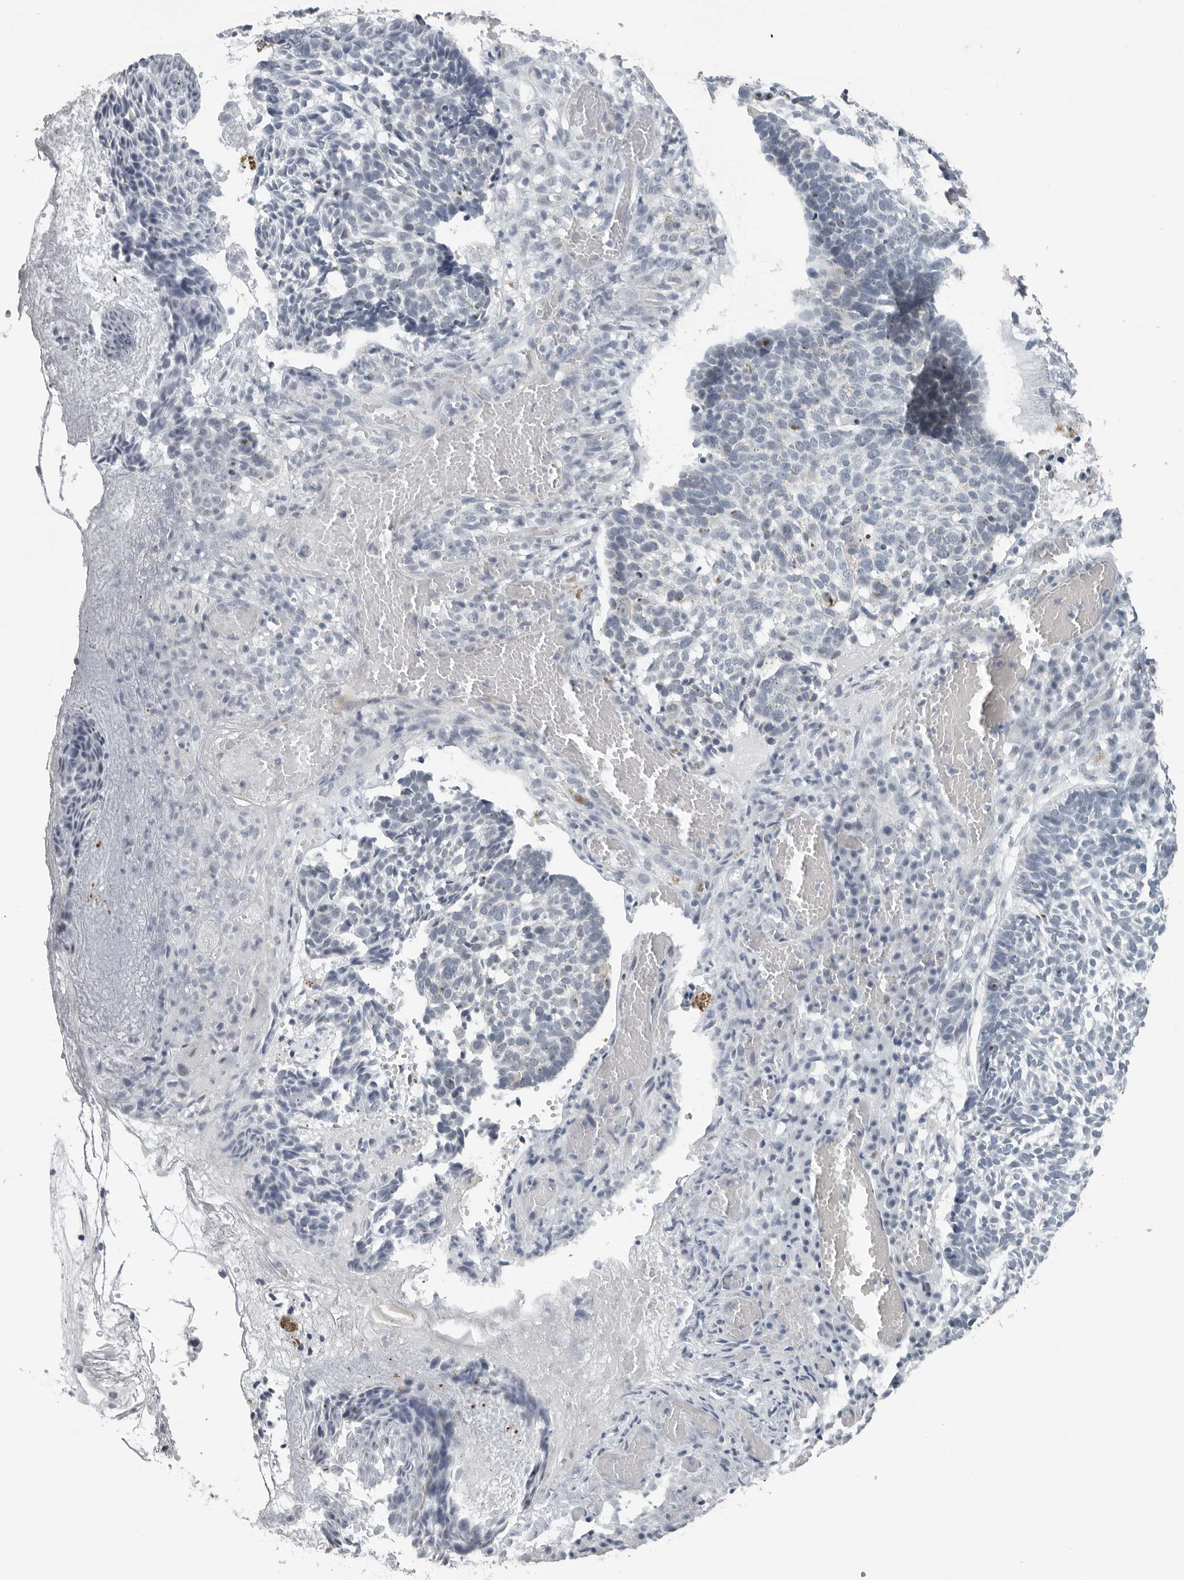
{"staining": {"intensity": "negative", "quantity": "none", "location": "none"}, "tissue": "skin cancer", "cell_type": "Tumor cells", "image_type": "cancer", "snomed": [{"axis": "morphology", "description": "Basal cell carcinoma"}, {"axis": "topography", "description": "Skin"}], "caption": "DAB (3,3'-diaminobenzidine) immunohistochemical staining of human skin basal cell carcinoma exhibits no significant expression in tumor cells.", "gene": "OPLAH", "patient": {"sex": "male", "age": 85}}